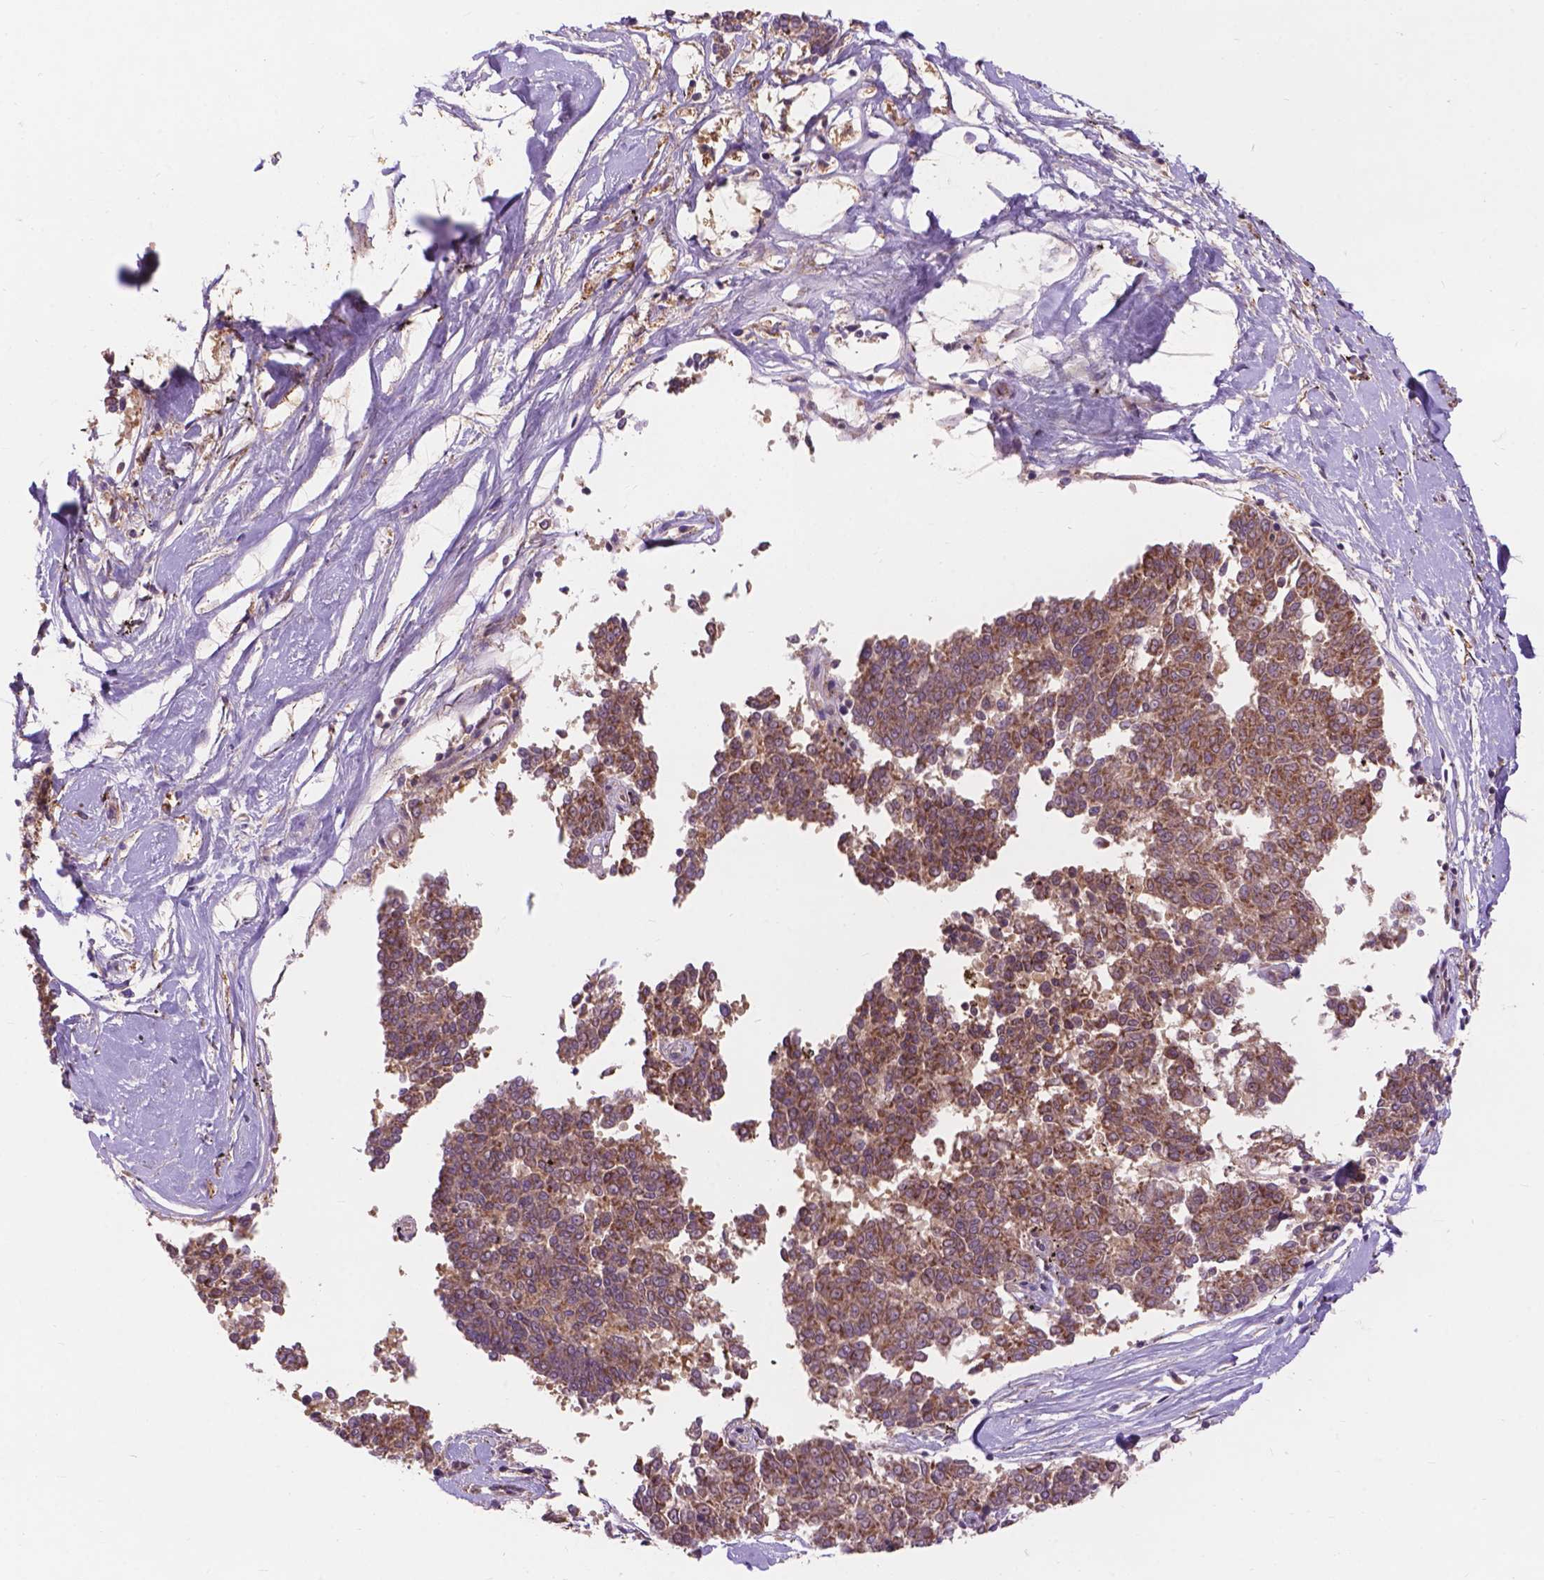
{"staining": {"intensity": "moderate", "quantity": ">75%", "location": "cytoplasmic/membranous"}, "tissue": "melanoma", "cell_type": "Tumor cells", "image_type": "cancer", "snomed": [{"axis": "morphology", "description": "Malignant melanoma, NOS"}, {"axis": "topography", "description": "Skin"}], "caption": "The image reveals immunohistochemical staining of melanoma. There is moderate cytoplasmic/membranous expression is appreciated in approximately >75% of tumor cells.", "gene": "AK3", "patient": {"sex": "female", "age": 72}}